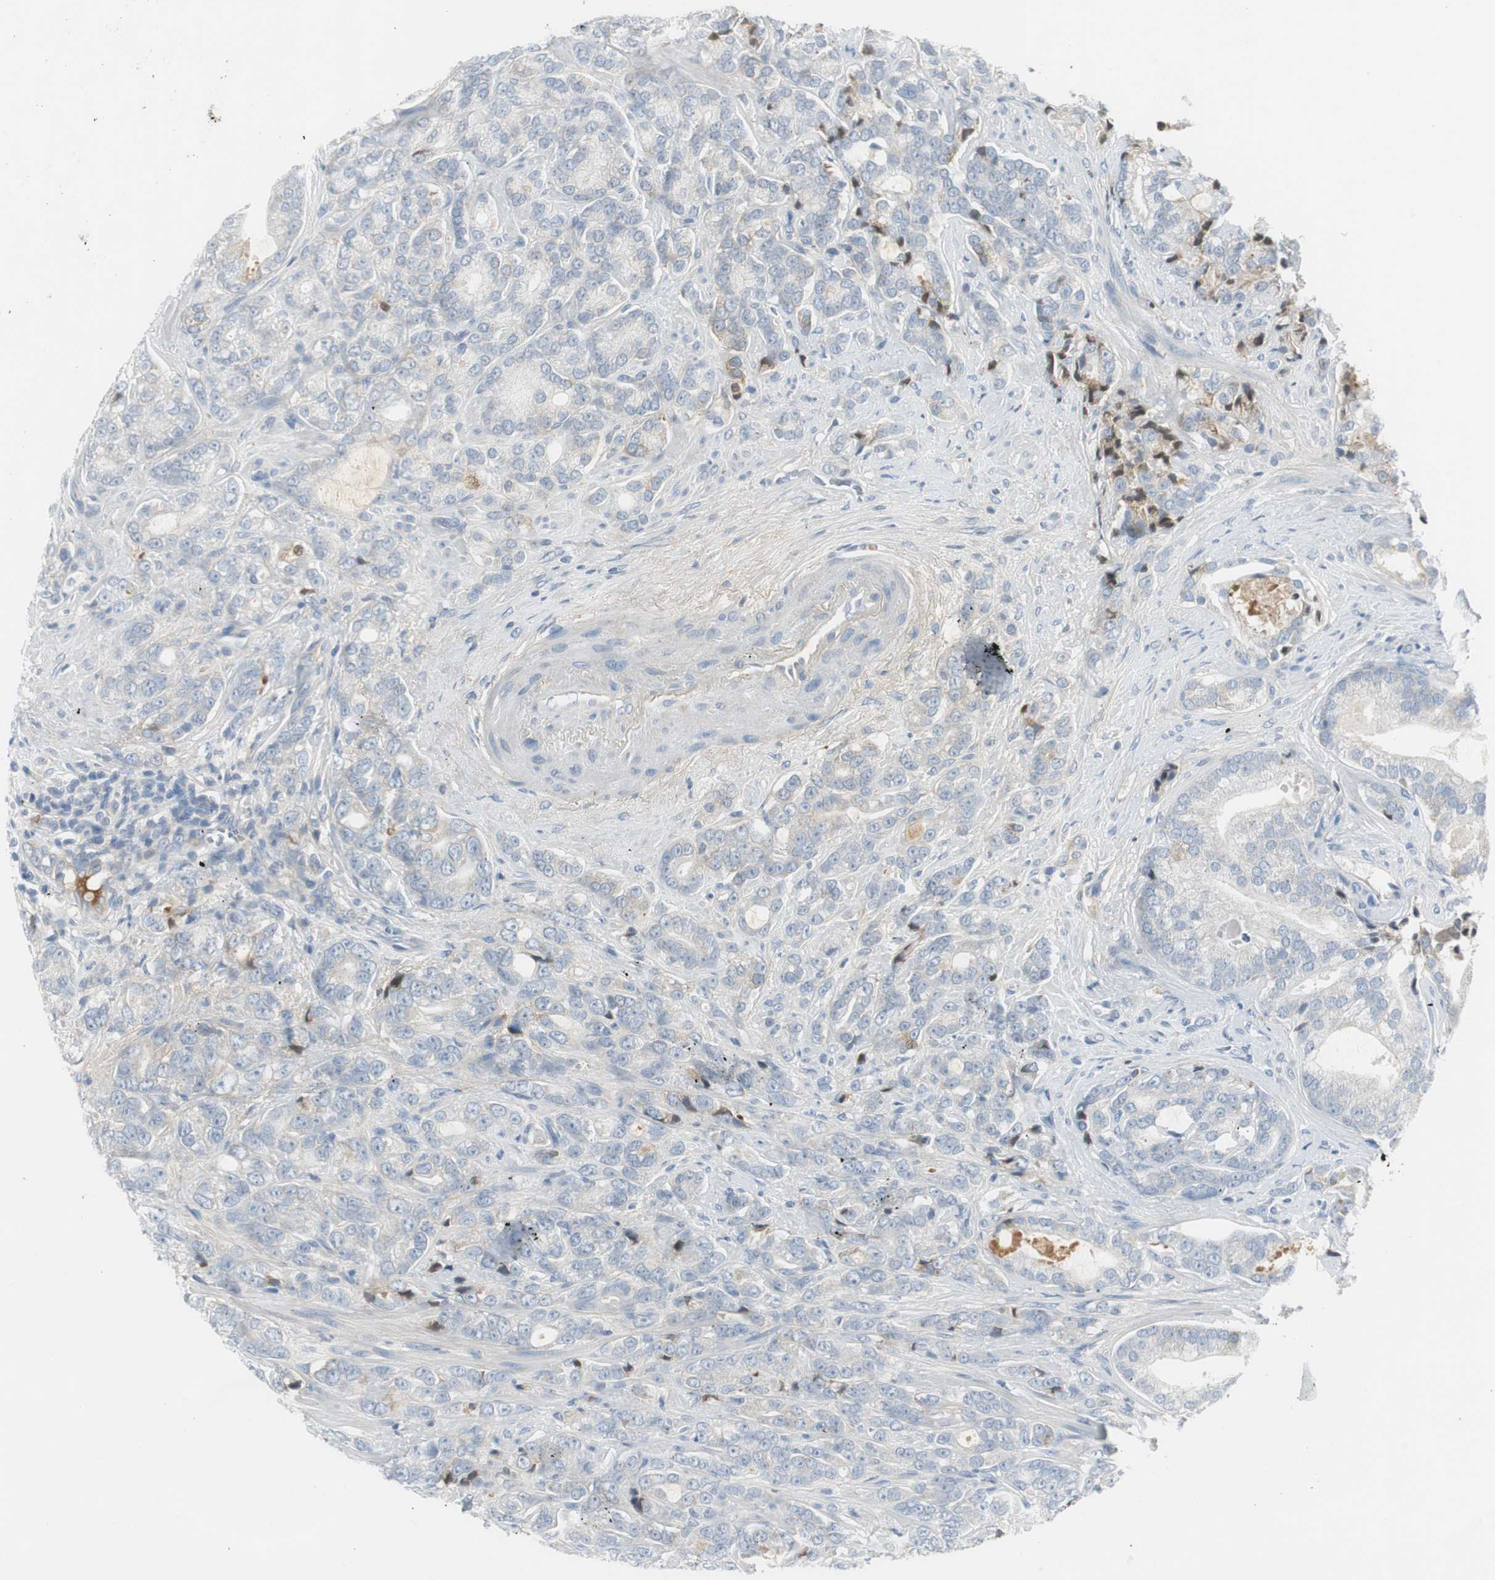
{"staining": {"intensity": "moderate", "quantity": "<25%", "location": "cytoplasmic/membranous"}, "tissue": "prostate cancer", "cell_type": "Tumor cells", "image_type": "cancer", "snomed": [{"axis": "morphology", "description": "Adenocarcinoma, Low grade"}, {"axis": "topography", "description": "Prostate"}], "caption": "A brown stain highlights moderate cytoplasmic/membranous staining of a protein in prostate adenocarcinoma (low-grade) tumor cells.", "gene": "SERPINF1", "patient": {"sex": "male", "age": 58}}